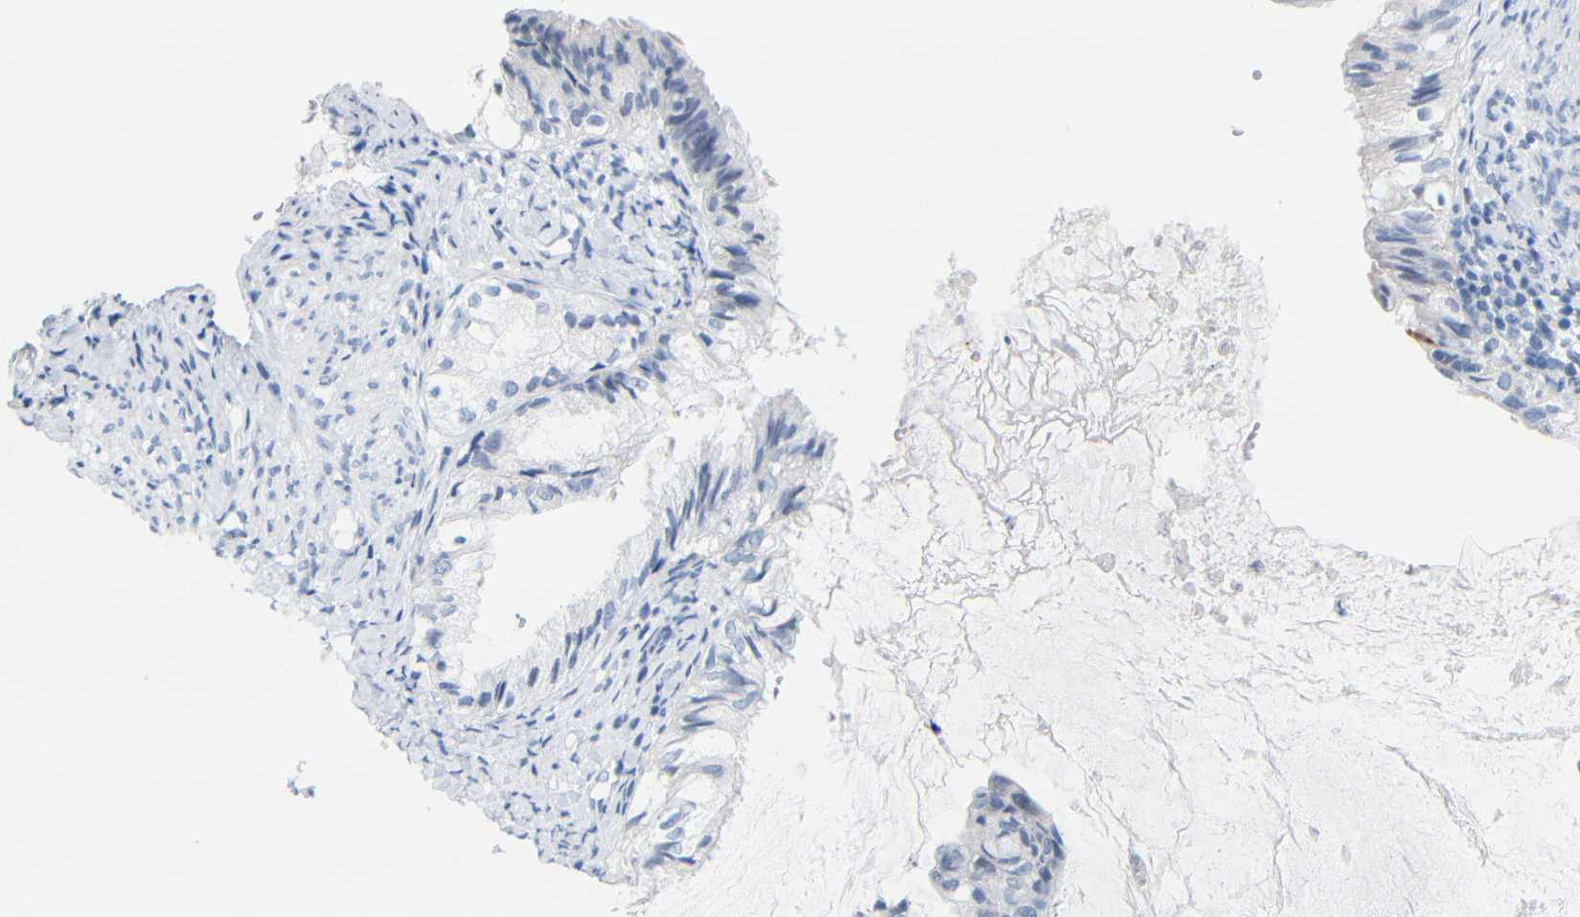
{"staining": {"intensity": "negative", "quantity": "none", "location": "none"}, "tissue": "cervical cancer", "cell_type": "Tumor cells", "image_type": "cancer", "snomed": [{"axis": "morphology", "description": "Normal tissue, NOS"}, {"axis": "morphology", "description": "Adenocarcinoma, NOS"}, {"axis": "topography", "description": "Cervix"}, {"axis": "topography", "description": "Endometrium"}], "caption": "Immunohistochemistry (IHC) histopathology image of neoplastic tissue: cervical adenocarcinoma stained with DAB displays no significant protein staining in tumor cells.", "gene": "MT1A", "patient": {"sex": "female", "age": 86}}